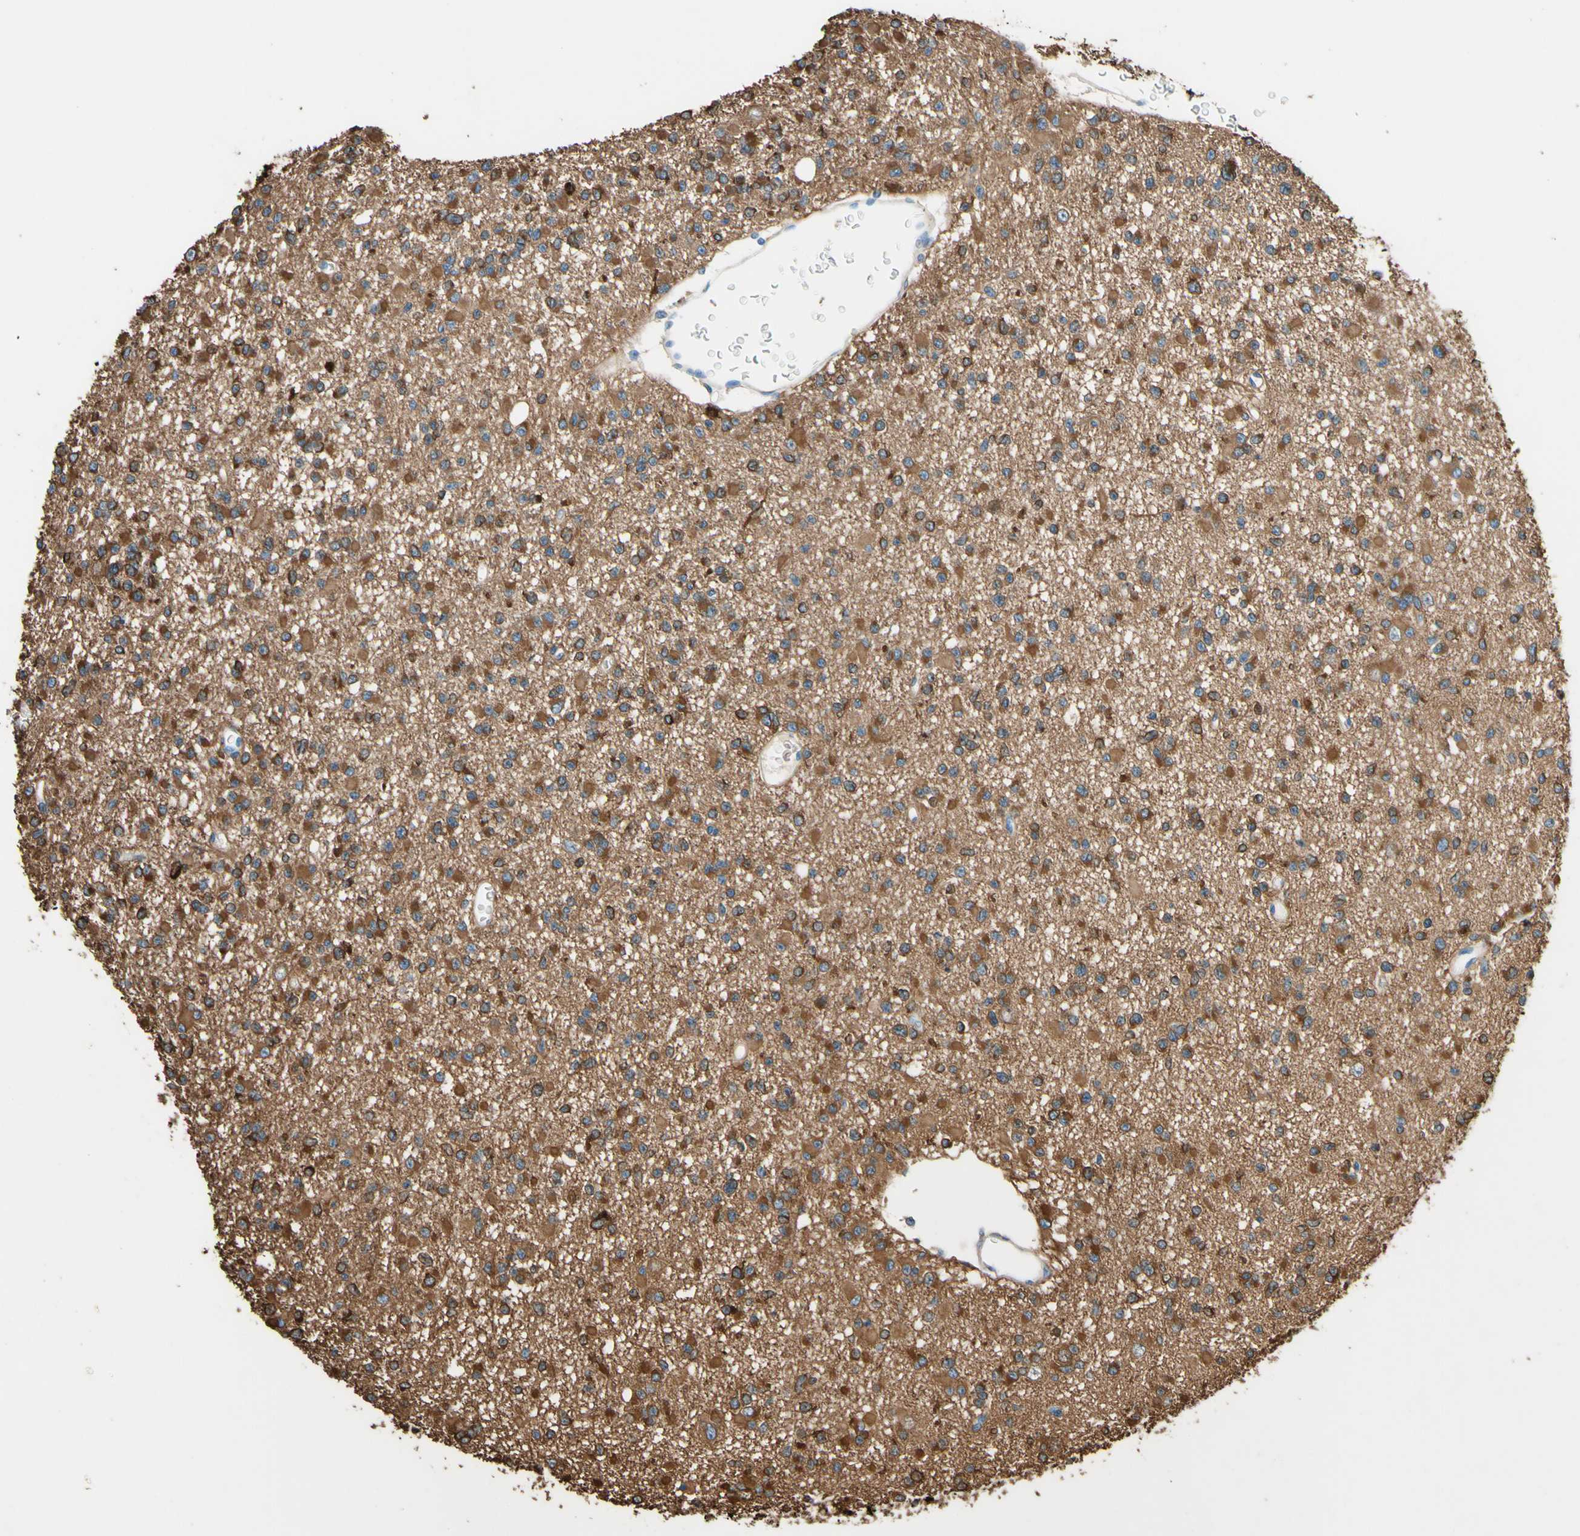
{"staining": {"intensity": "moderate", "quantity": "25%-75%", "location": "cytoplasmic/membranous"}, "tissue": "glioma", "cell_type": "Tumor cells", "image_type": "cancer", "snomed": [{"axis": "morphology", "description": "Glioma, malignant, Low grade"}, {"axis": "topography", "description": "Brain"}], "caption": "A micrograph of malignant glioma (low-grade) stained for a protein demonstrates moderate cytoplasmic/membranous brown staining in tumor cells.", "gene": "DPYSL3", "patient": {"sex": "female", "age": 22}}